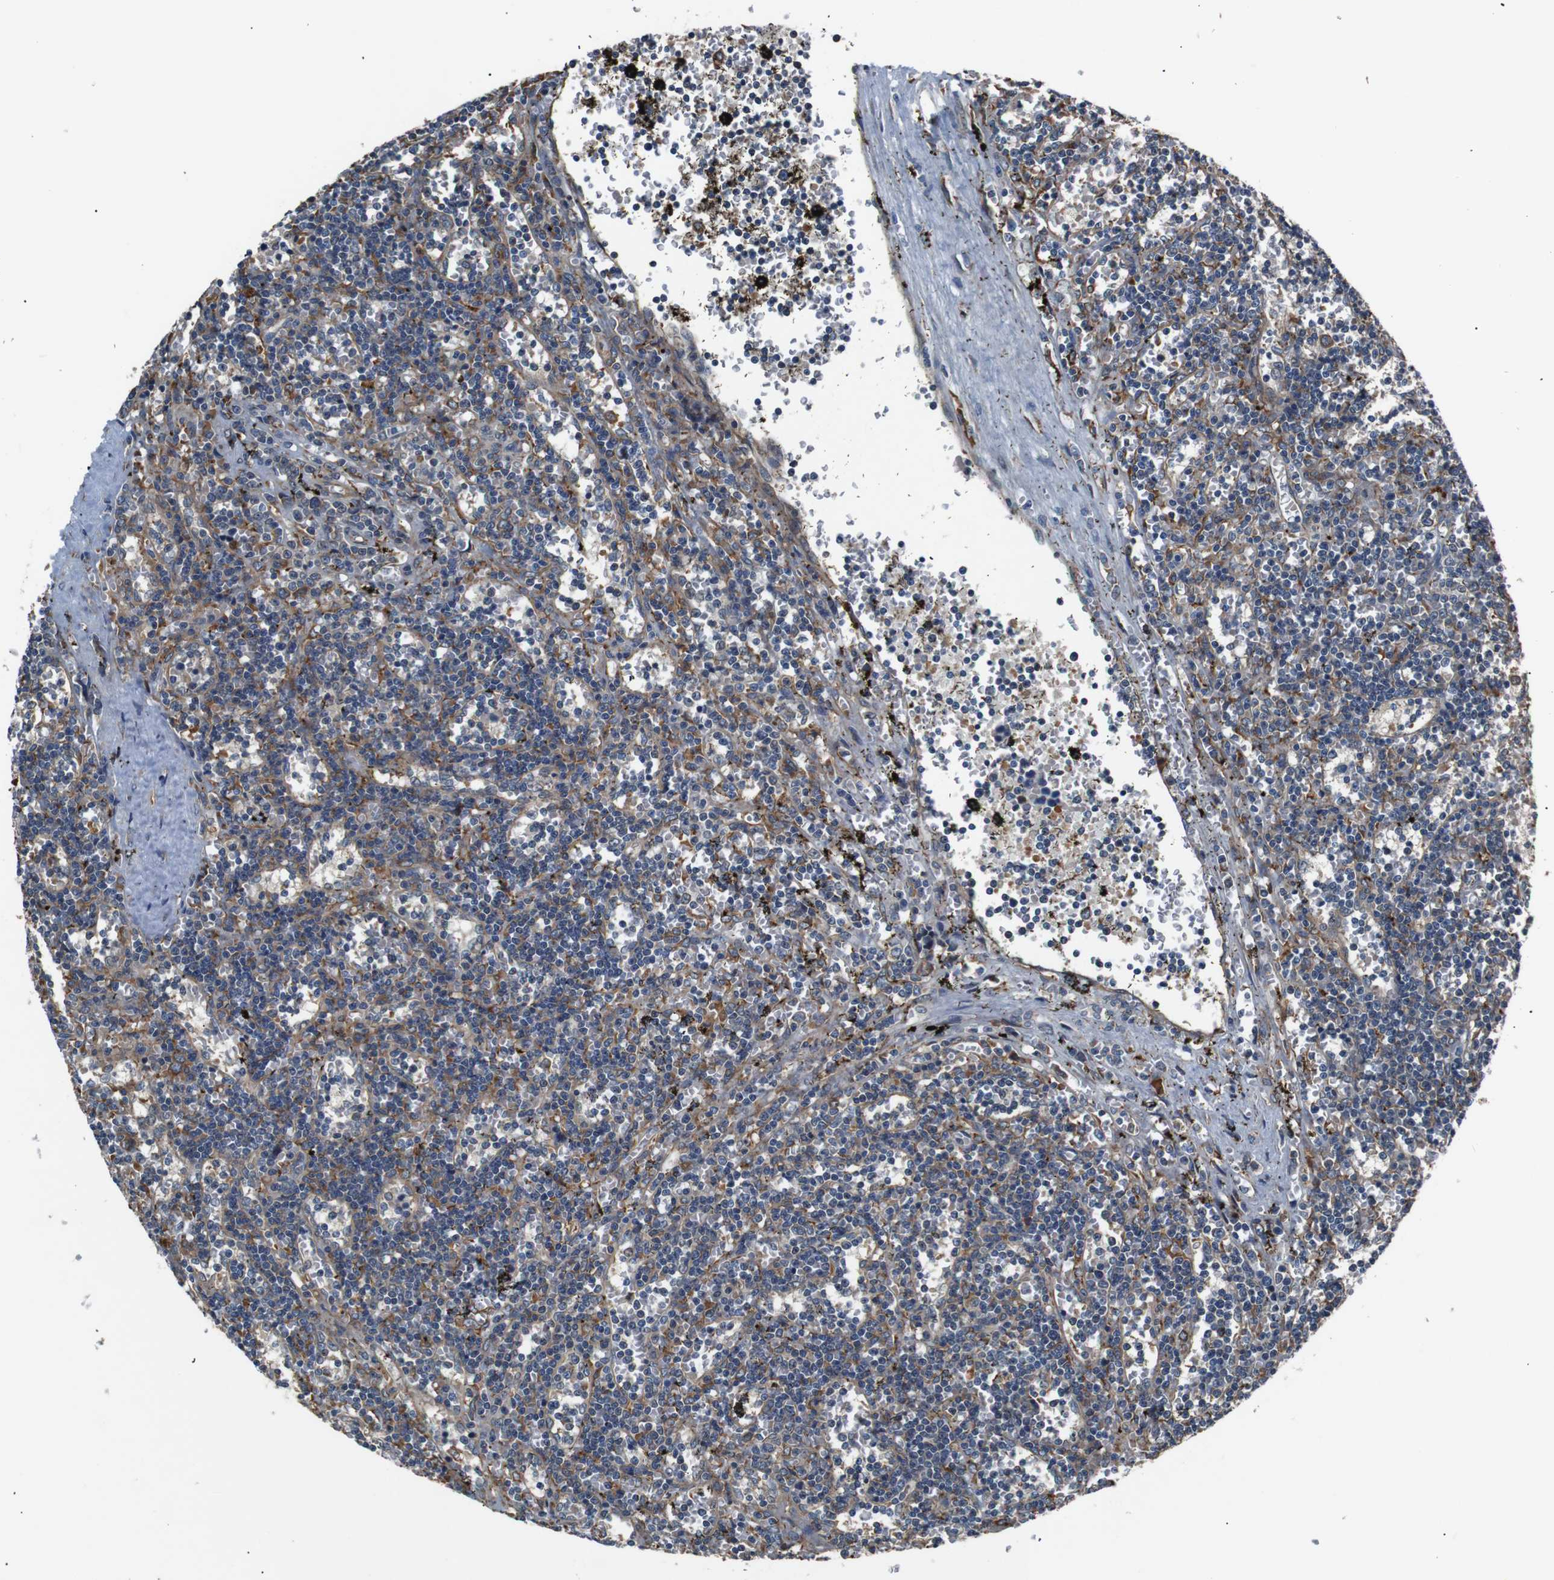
{"staining": {"intensity": "moderate", "quantity": "25%-75%", "location": "cytoplasmic/membranous"}, "tissue": "lymphoma", "cell_type": "Tumor cells", "image_type": "cancer", "snomed": [{"axis": "morphology", "description": "Malignant lymphoma, non-Hodgkin's type, Low grade"}, {"axis": "topography", "description": "Spleen"}], "caption": "There is medium levels of moderate cytoplasmic/membranous expression in tumor cells of lymphoma, as demonstrated by immunohistochemical staining (brown color).", "gene": "SIGMAR1", "patient": {"sex": "male", "age": 60}}